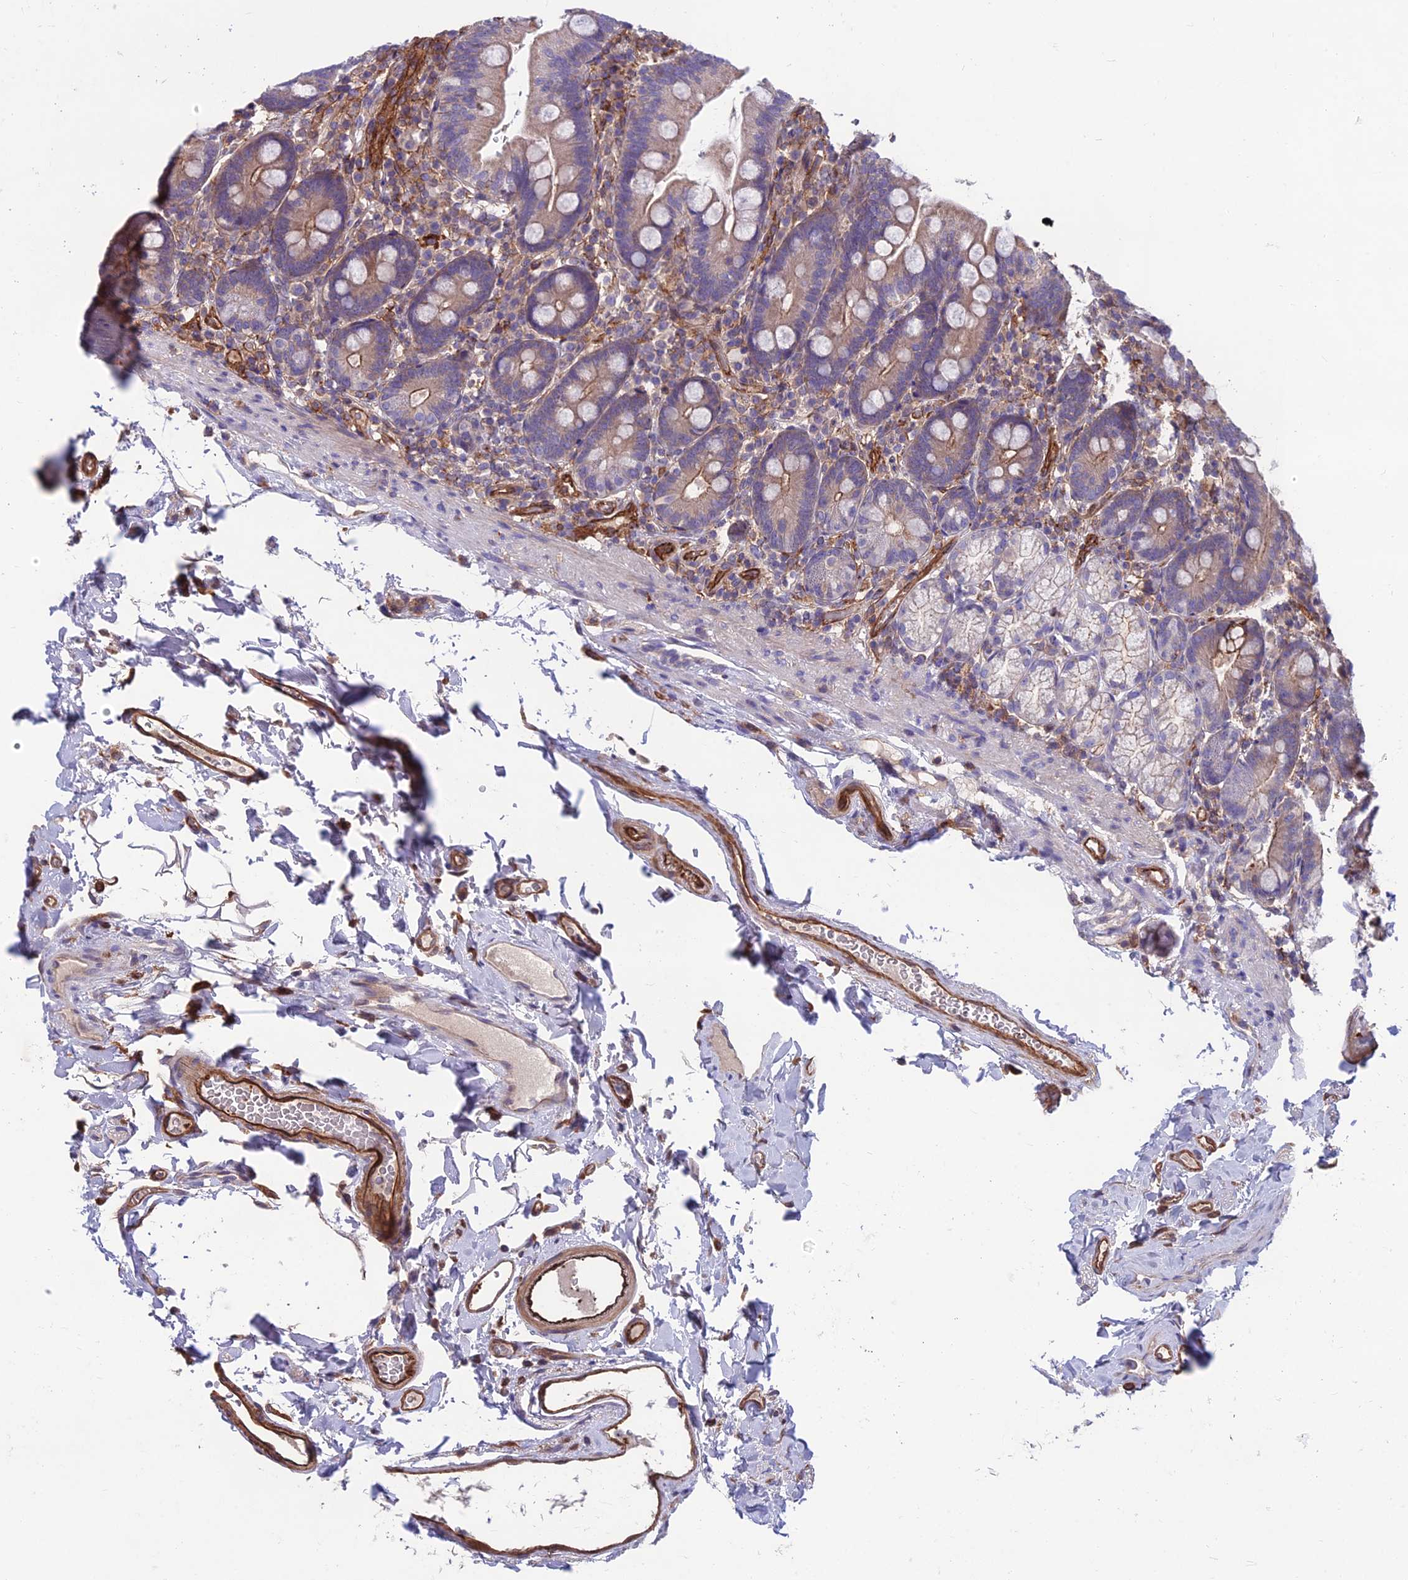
{"staining": {"intensity": "moderate", "quantity": "25%-75%", "location": "cytoplasmic/membranous"}, "tissue": "duodenum", "cell_type": "Glandular cells", "image_type": "normal", "snomed": [{"axis": "morphology", "description": "Normal tissue, NOS"}, {"axis": "topography", "description": "Duodenum"}], "caption": "Unremarkable duodenum shows moderate cytoplasmic/membranous staining in approximately 25%-75% of glandular cells (brown staining indicates protein expression, while blue staining denotes nuclei)..", "gene": "RTN4RL1", "patient": {"sex": "female", "age": 67}}